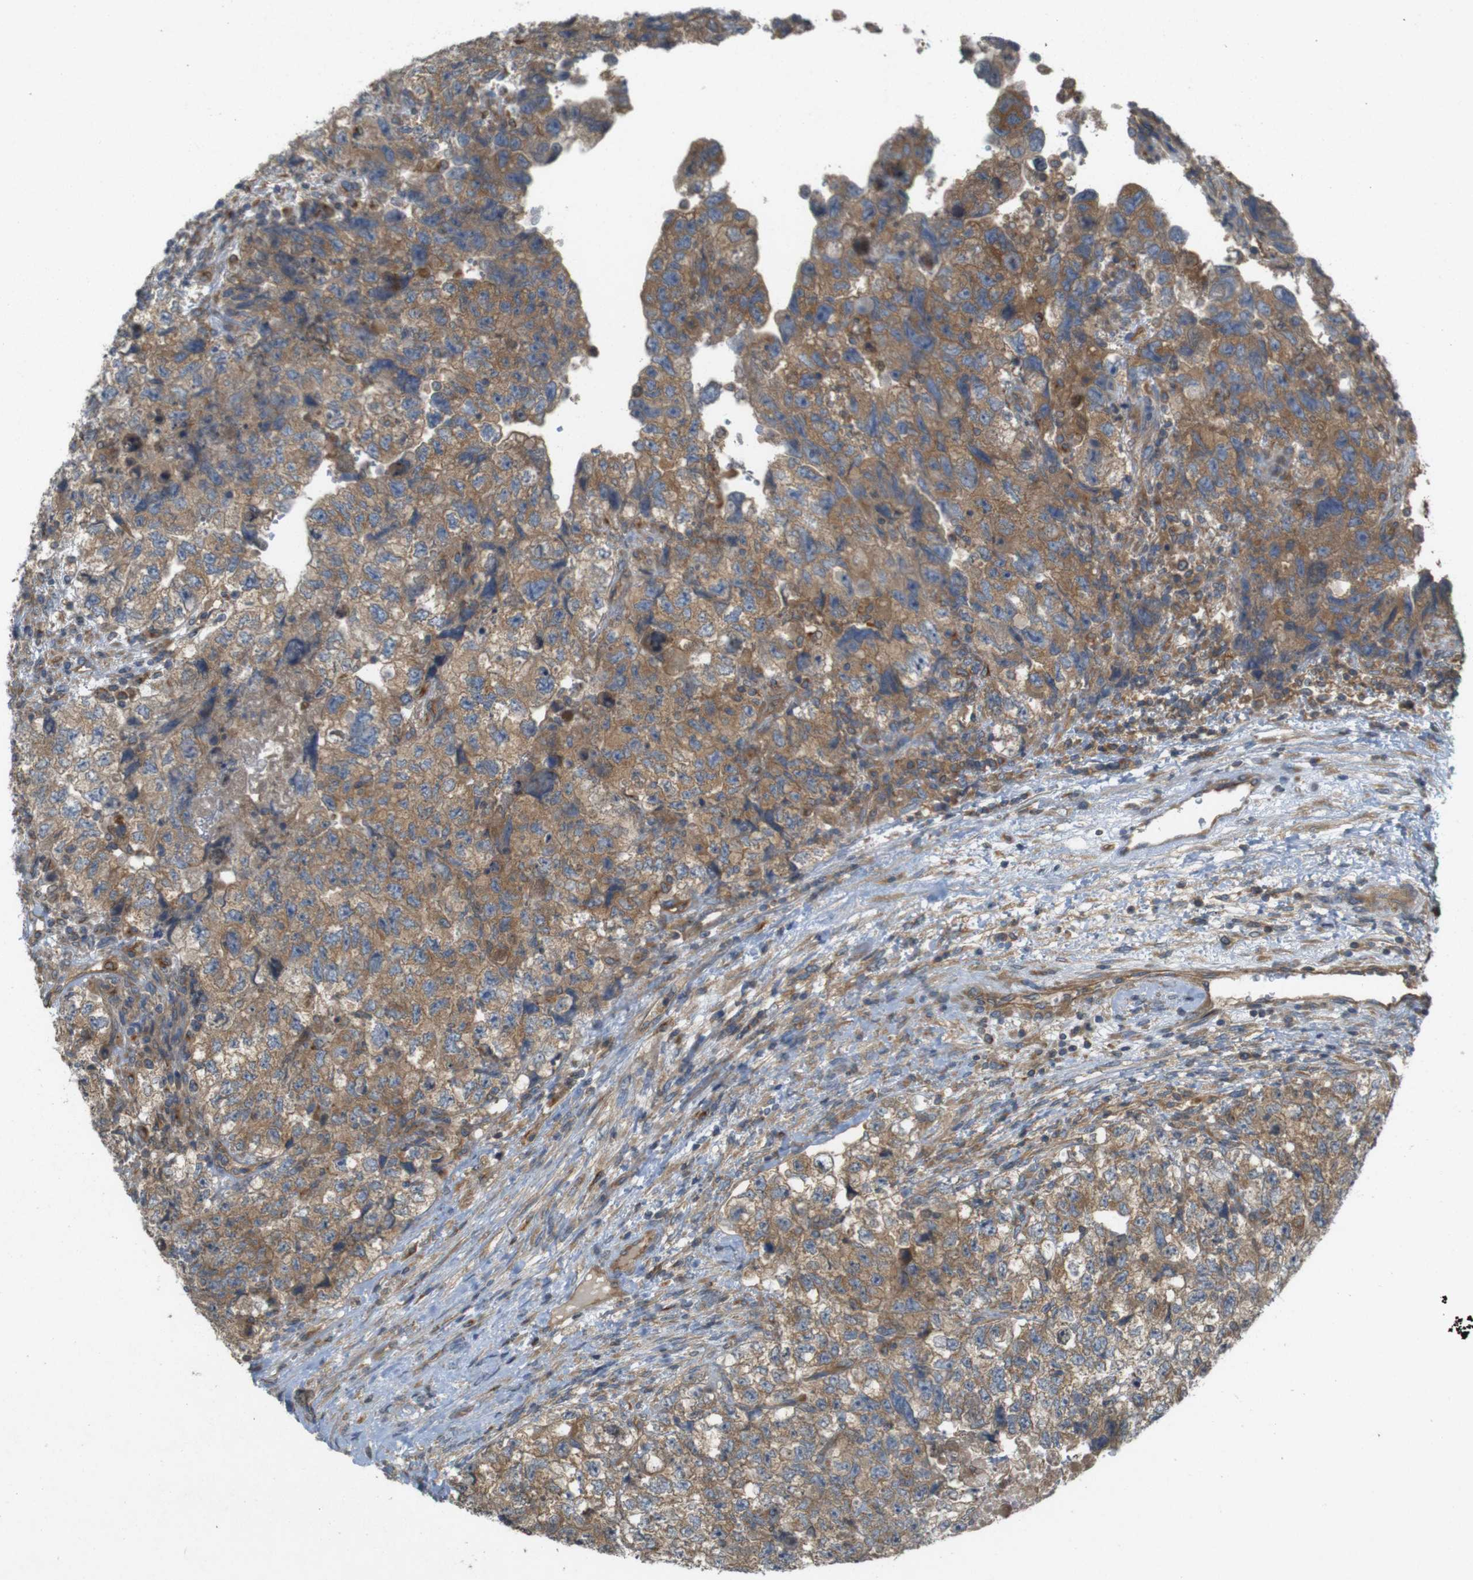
{"staining": {"intensity": "moderate", "quantity": ">75%", "location": "cytoplasmic/membranous"}, "tissue": "testis cancer", "cell_type": "Tumor cells", "image_type": "cancer", "snomed": [{"axis": "morphology", "description": "Carcinoma, Embryonal, NOS"}, {"axis": "topography", "description": "Testis"}], "caption": "A brown stain highlights moderate cytoplasmic/membranous staining of a protein in testis cancer (embryonal carcinoma) tumor cells.", "gene": "KIF5B", "patient": {"sex": "male", "age": 36}}